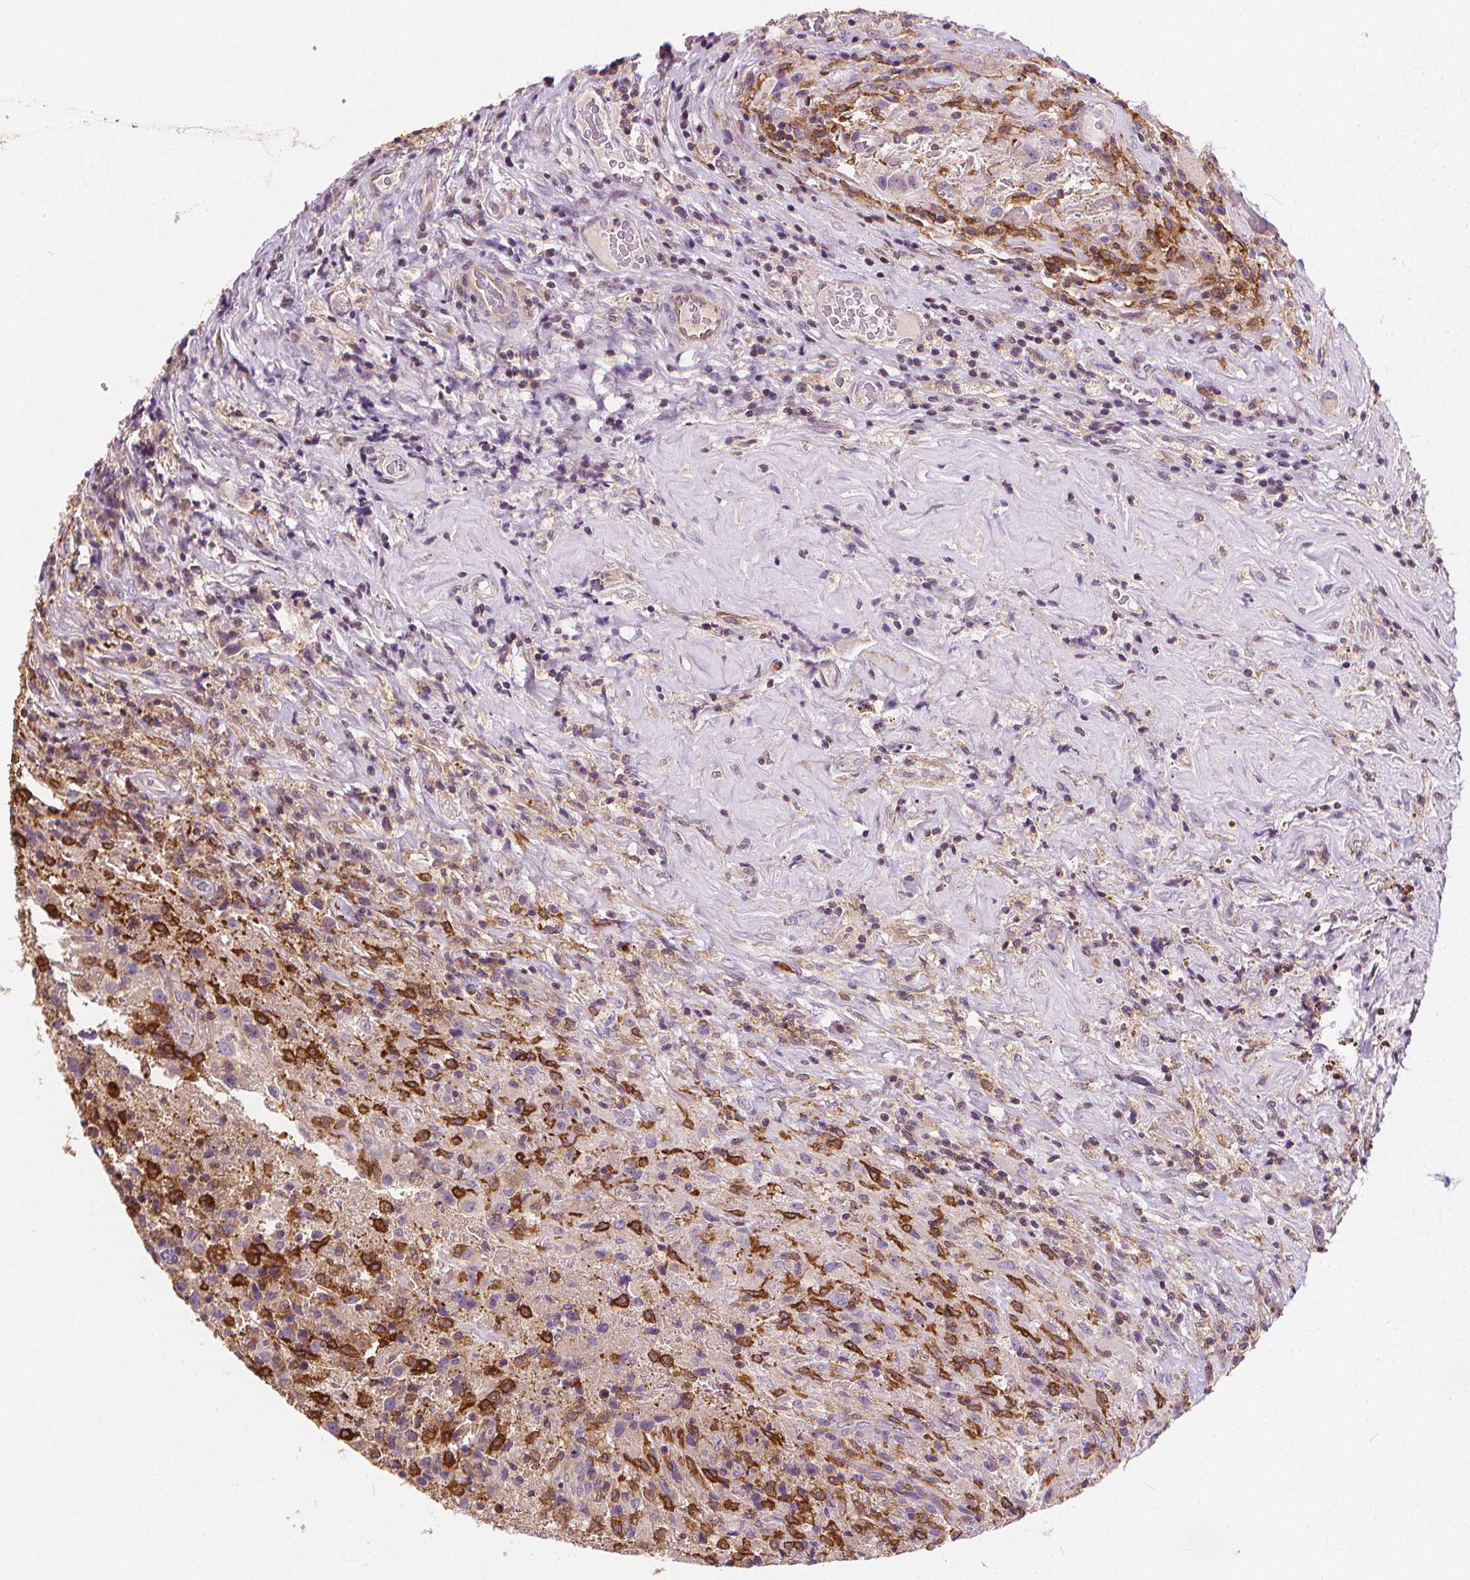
{"staining": {"intensity": "negative", "quantity": "none", "location": "none"}, "tissue": "glioma", "cell_type": "Tumor cells", "image_type": "cancer", "snomed": [{"axis": "morphology", "description": "Glioma, malignant, High grade"}, {"axis": "topography", "description": "Brain"}], "caption": "This is a histopathology image of IHC staining of glioma, which shows no expression in tumor cells. (DAB immunohistochemistry, high magnification).", "gene": "RAB20", "patient": {"sex": "male", "age": 68}}